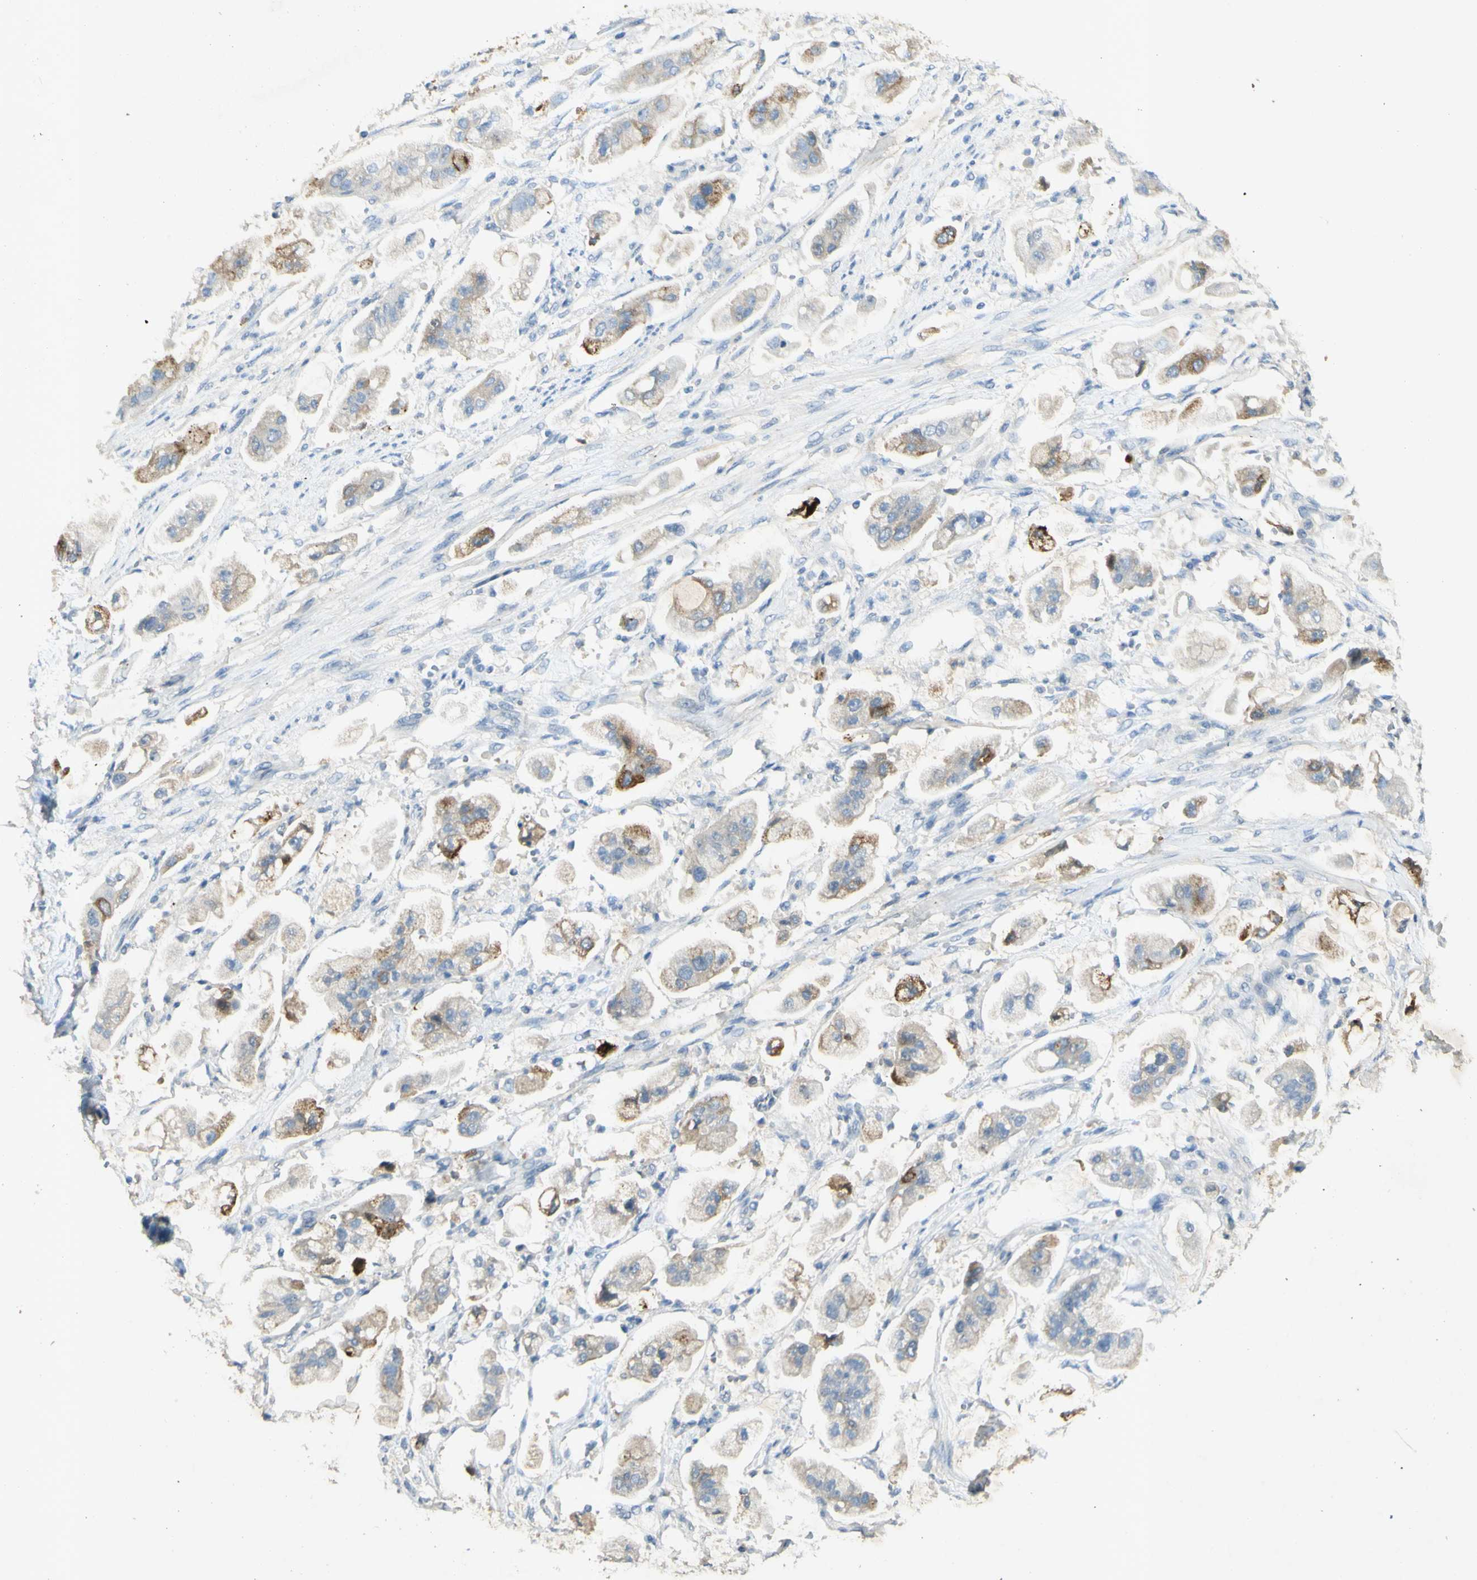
{"staining": {"intensity": "moderate", "quantity": "25%-75%", "location": "cytoplasmic/membranous"}, "tissue": "stomach cancer", "cell_type": "Tumor cells", "image_type": "cancer", "snomed": [{"axis": "morphology", "description": "Adenocarcinoma, NOS"}, {"axis": "topography", "description": "Stomach"}], "caption": "Stomach adenocarcinoma stained for a protein (brown) reveals moderate cytoplasmic/membranous positive expression in about 25%-75% of tumor cells.", "gene": "GDF15", "patient": {"sex": "male", "age": 62}}